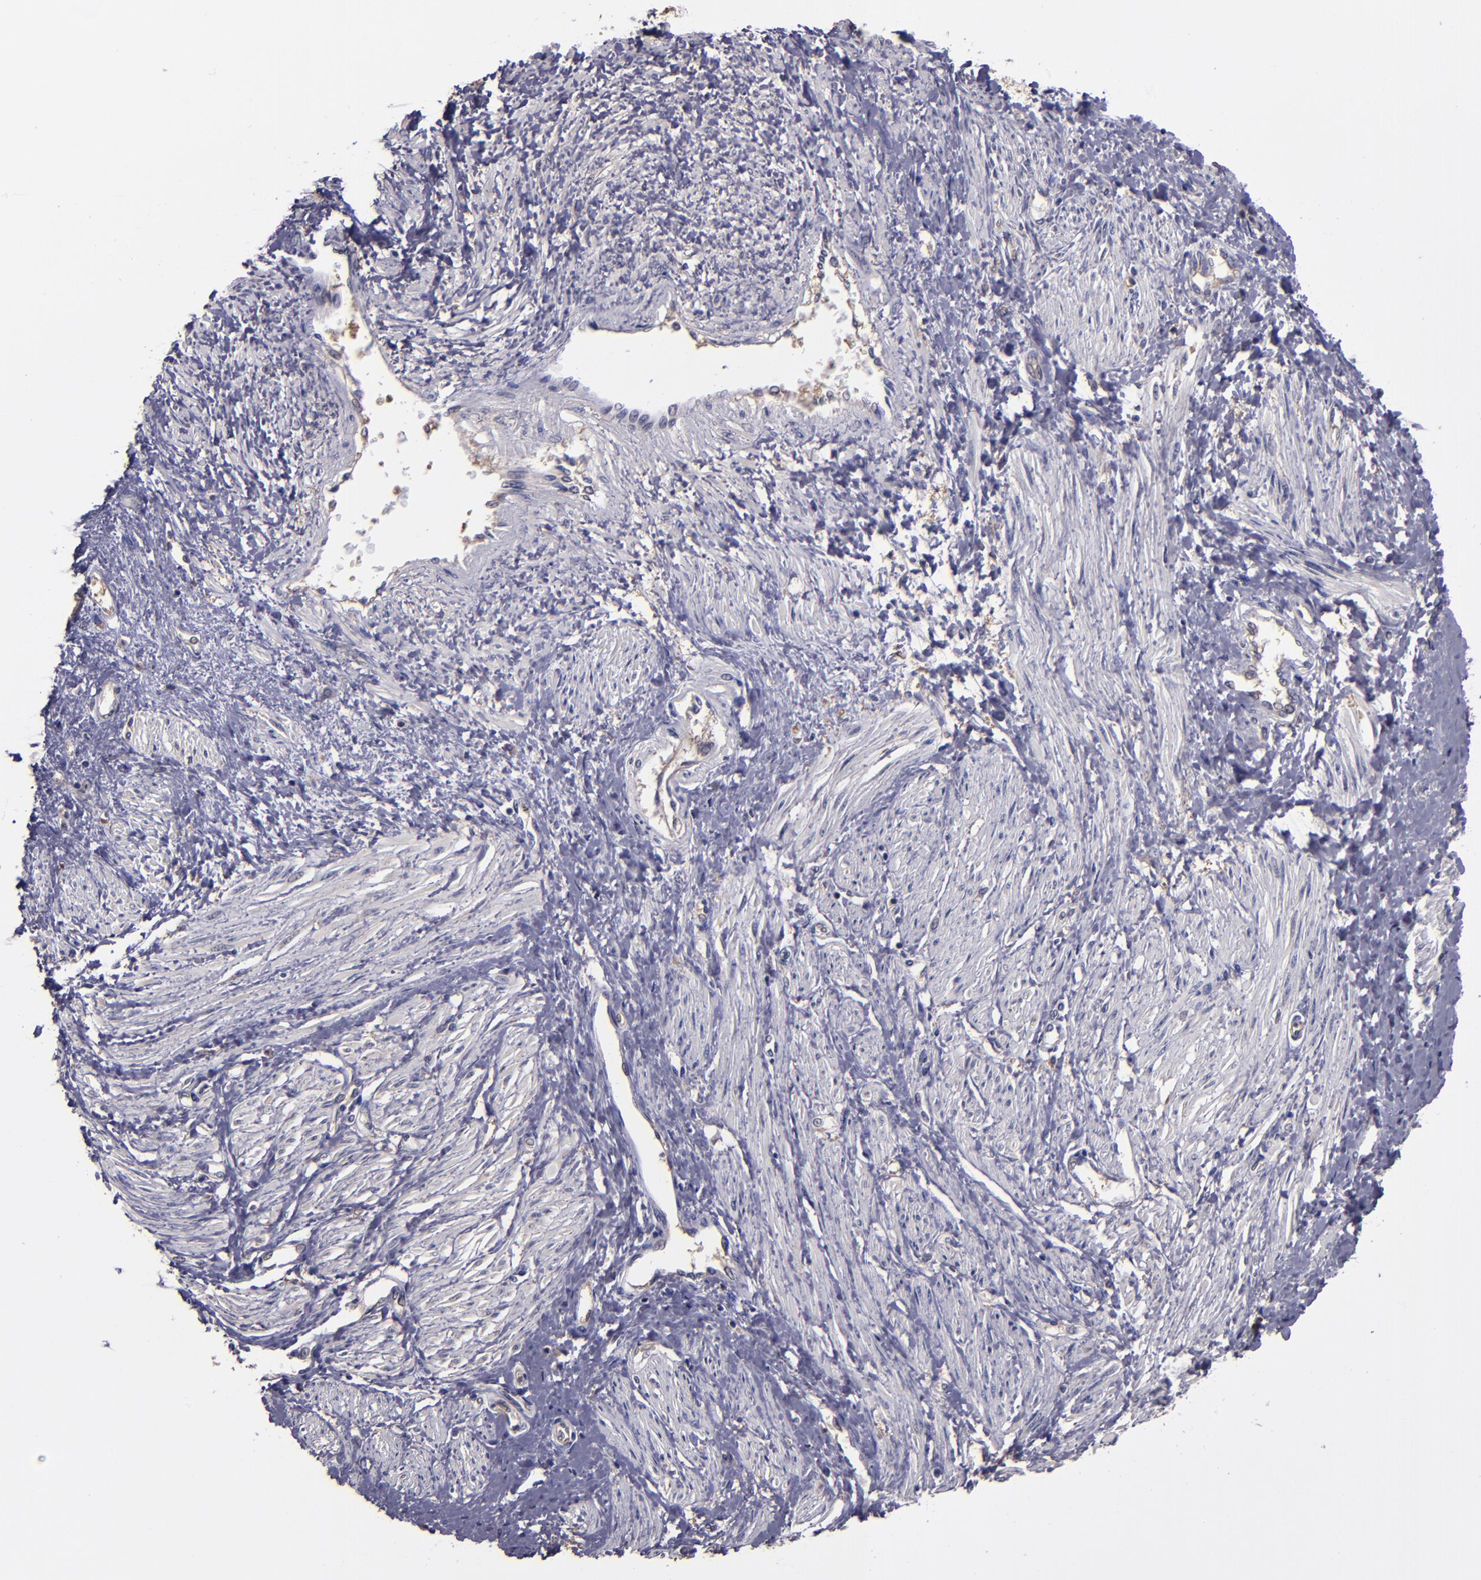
{"staining": {"intensity": "negative", "quantity": "none", "location": "none"}, "tissue": "smooth muscle", "cell_type": "Smooth muscle cells", "image_type": "normal", "snomed": [{"axis": "morphology", "description": "Normal tissue, NOS"}, {"axis": "topography", "description": "Smooth muscle"}, {"axis": "topography", "description": "Uterus"}], "caption": "The histopathology image shows no staining of smooth muscle cells in unremarkable smooth muscle.", "gene": "CARS1", "patient": {"sex": "female", "age": 39}}